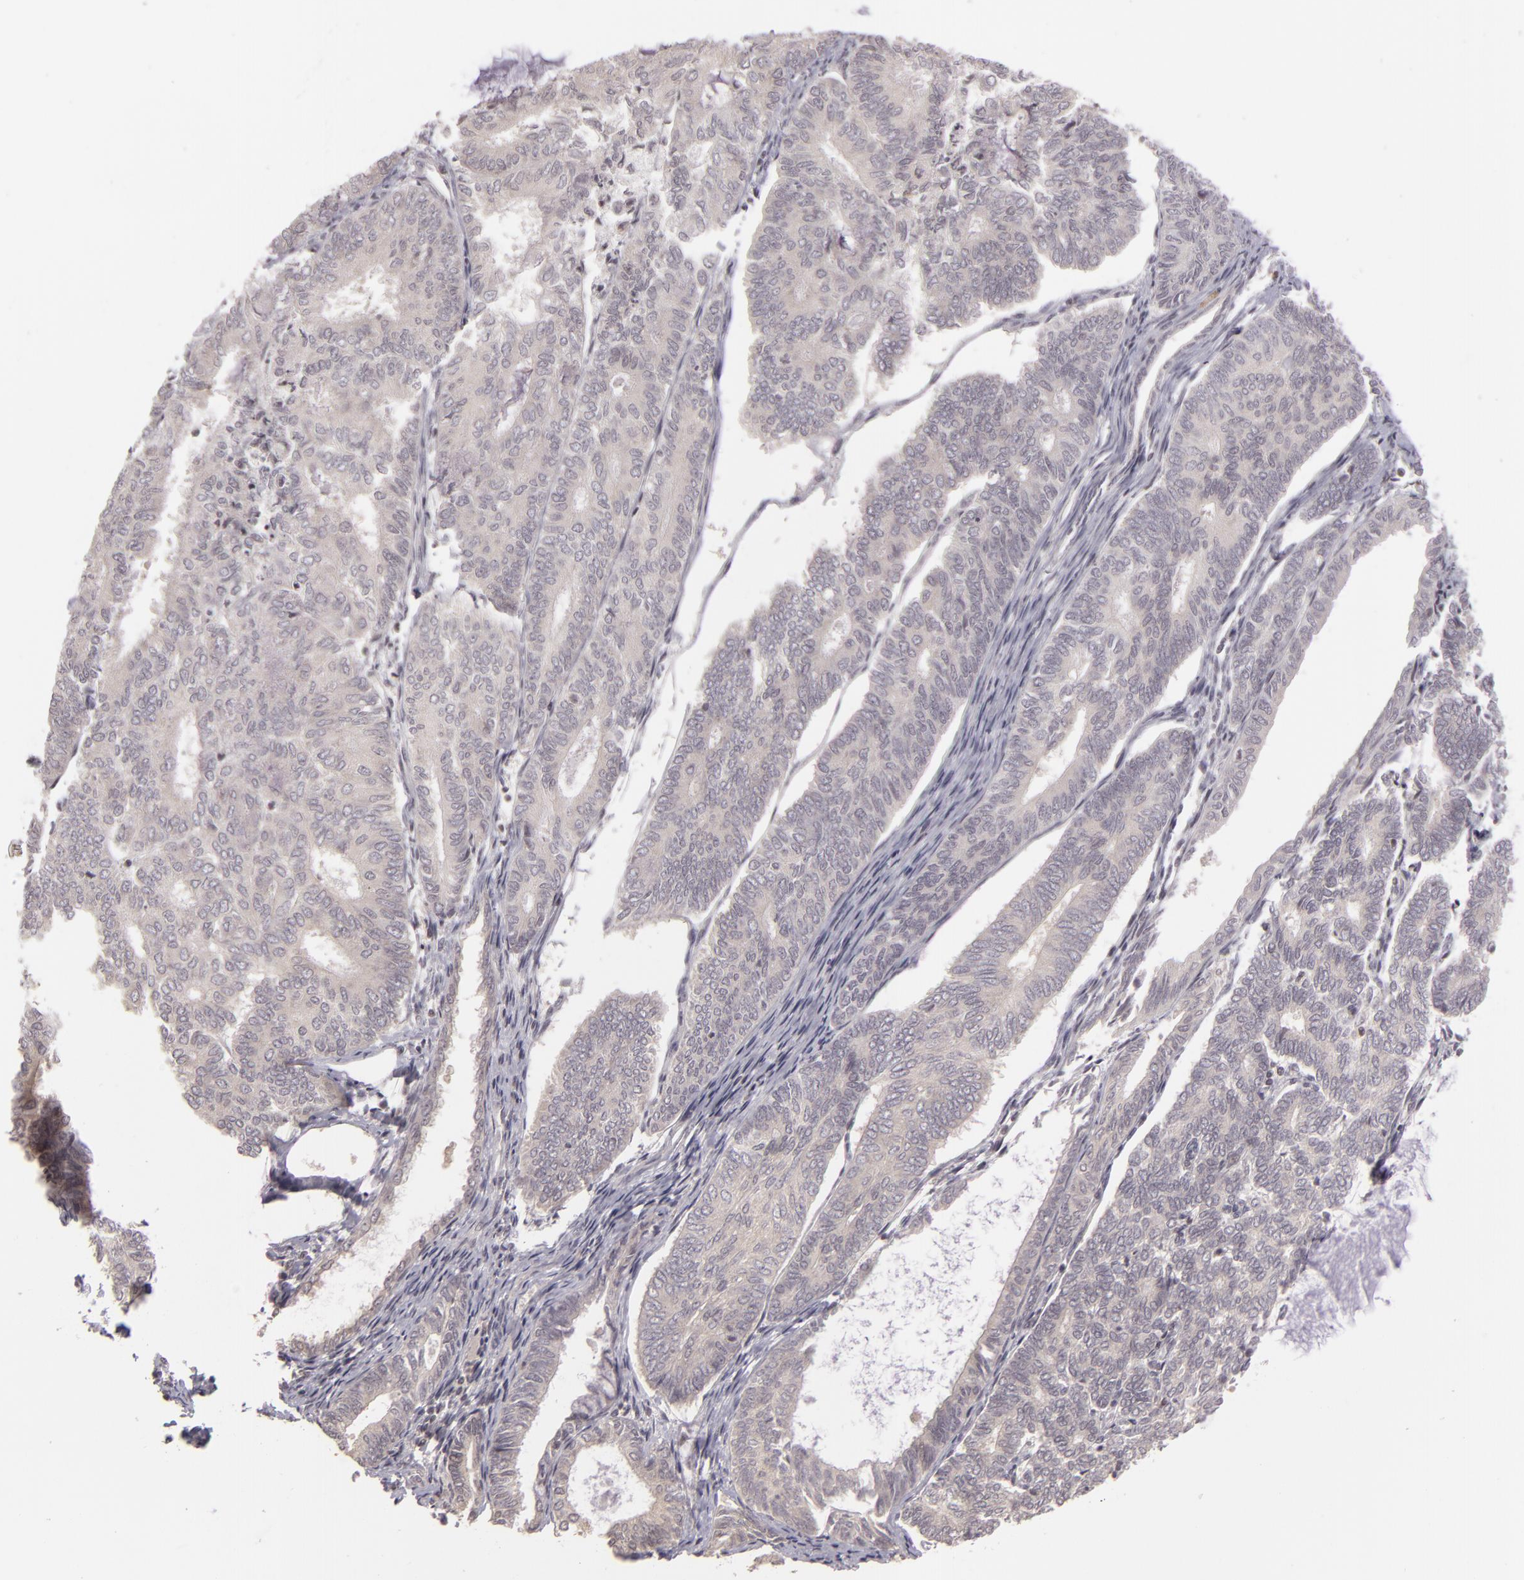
{"staining": {"intensity": "negative", "quantity": "none", "location": "none"}, "tissue": "endometrial cancer", "cell_type": "Tumor cells", "image_type": "cancer", "snomed": [{"axis": "morphology", "description": "Adenocarcinoma, NOS"}, {"axis": "topography", "description": "Endometrium"}], "caption": "Tumor cells show no significant staining in adenocarcinoma (endometrial).", "gene": "AKAP6", "patient": {"sex": "female", "age": 59}}